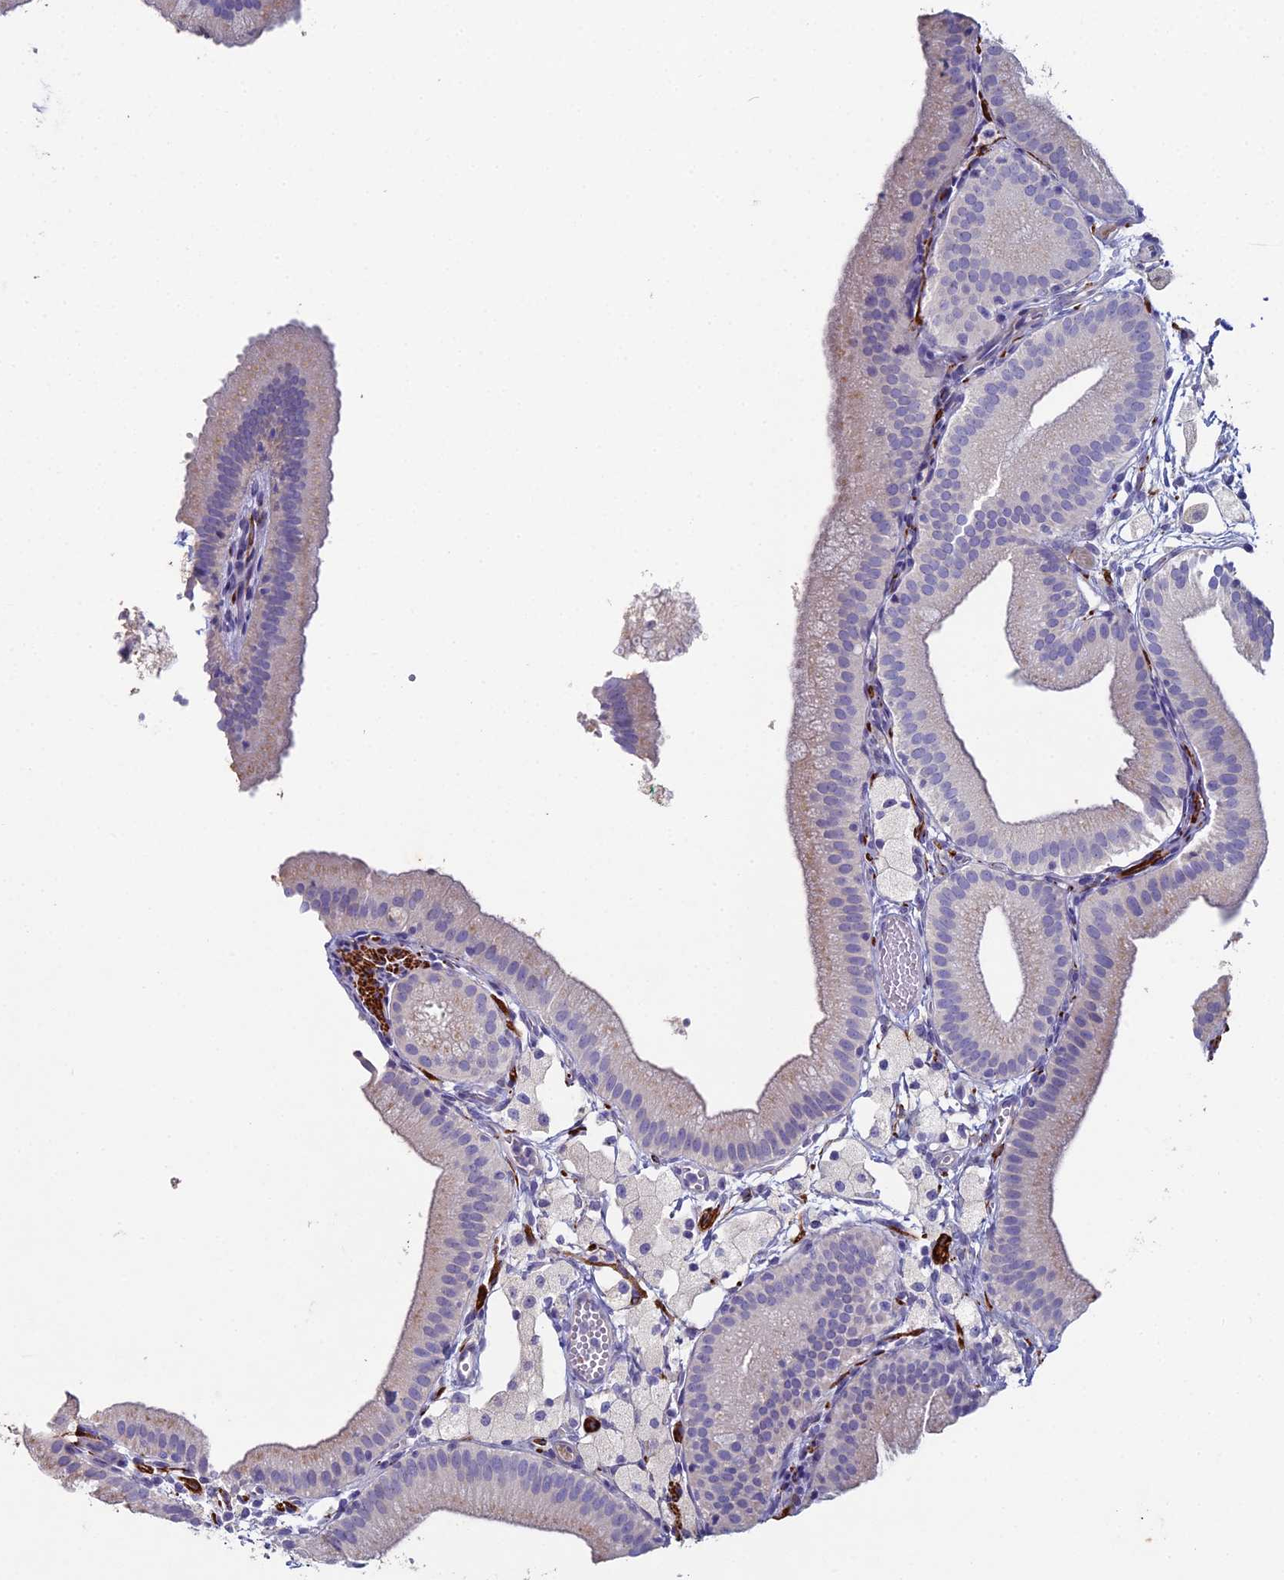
{"staining": {"intensity": "negative", "quantity": "none", "location": "none"}, "tissue": "gallbladder", "cell_type": "Glandular cells", "image_type": "normal", "snomed": [{"axis": "morphology", "description": "Normal tissue, NOS"}, {"axis": "topography", "description": "Gallbladder"}], "caption": "A high-resolution micrograph shows IHC staining of normal gallbladder, which displays no significant positivity in glandular cells. (DAB IHC with hematoxylin counter stain).", "gene": "NCAM1", "patient": {"sex": "male", "age": 55}}